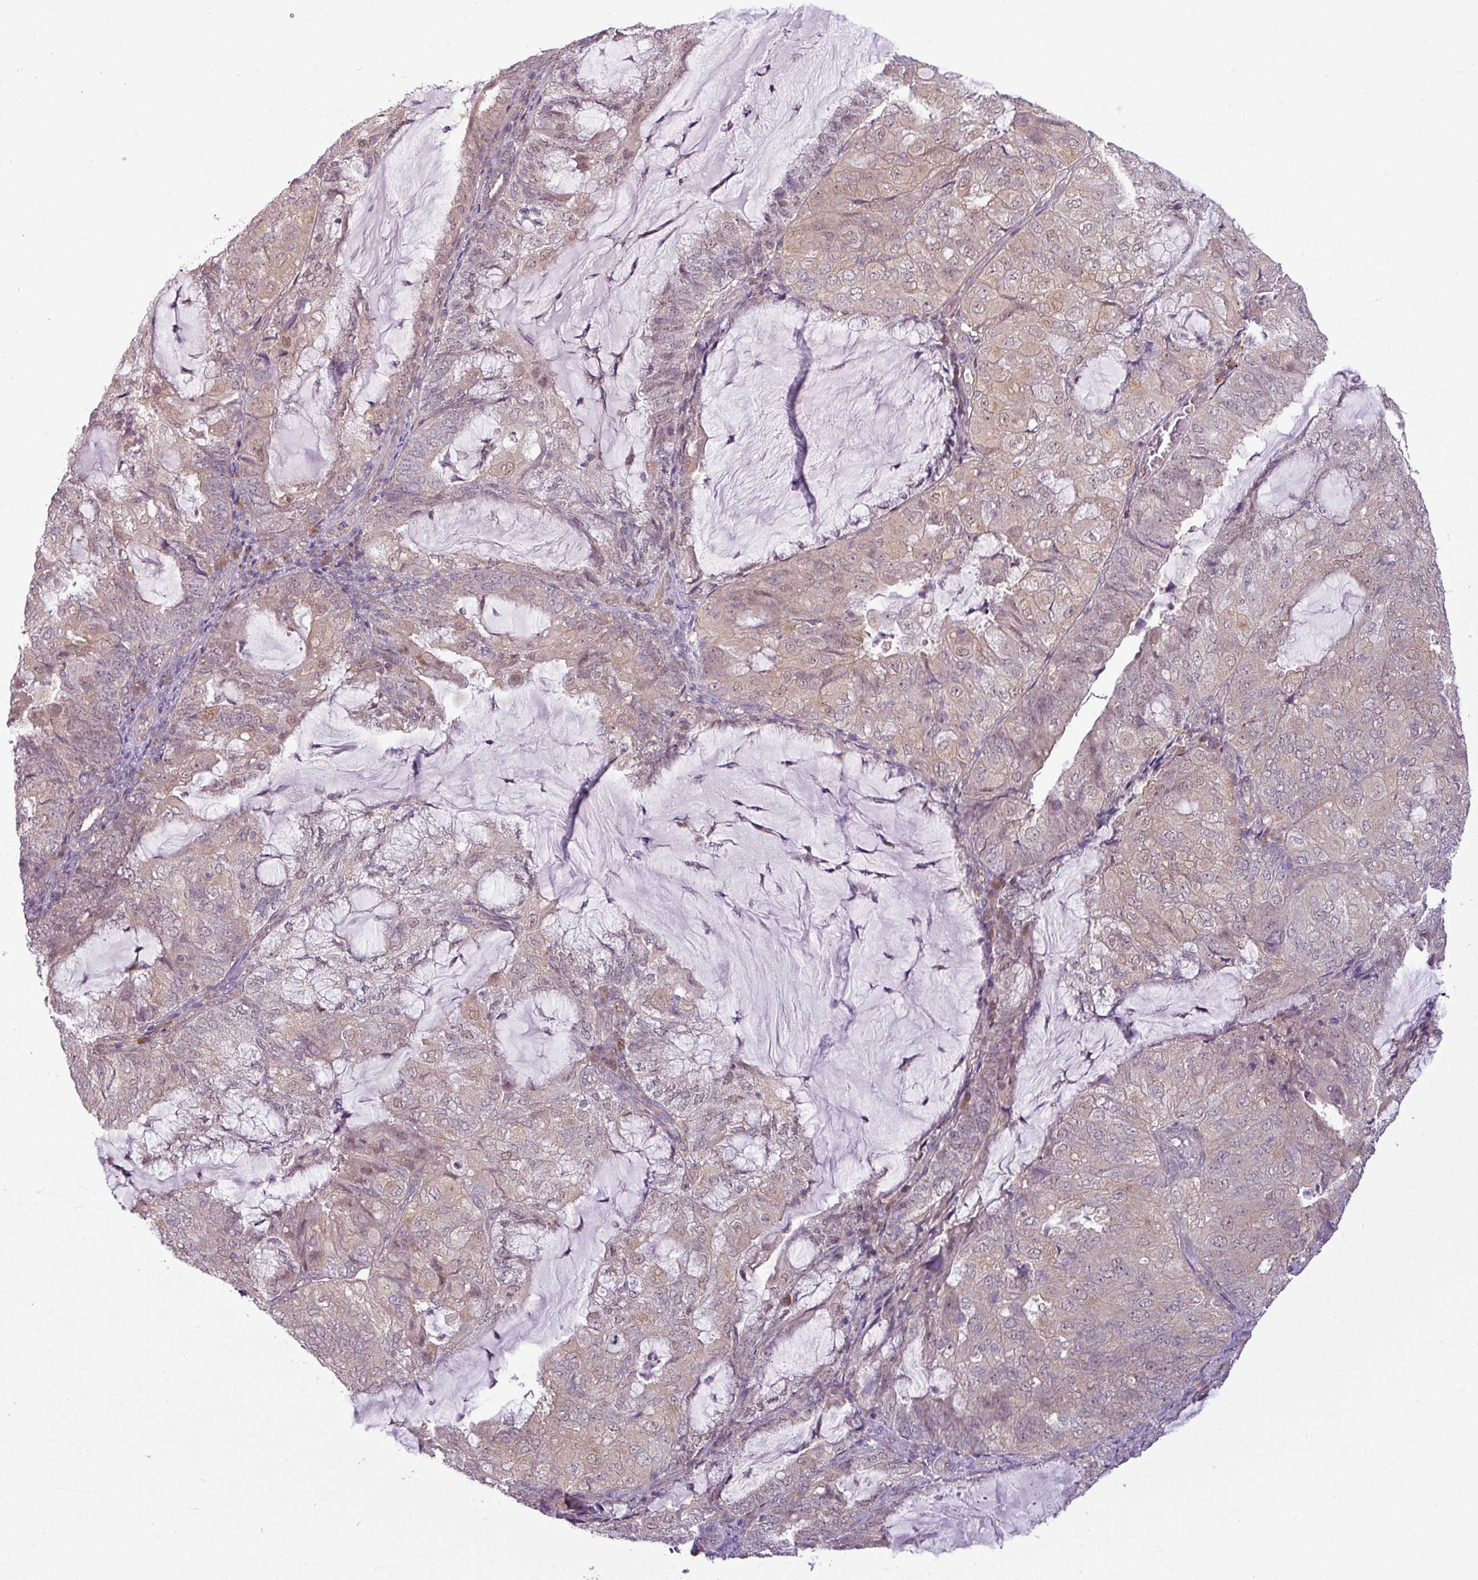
{"staining": {"intensity": "weak", "quantity": ">75%", "location": "cytoplasmic/membranous,nuclear"}, "tissue": "endometrial cancer", "cell_type": "Tumor cells", "image_type": "cancer", "snomed": [{"axis": "morphology", "description": "Adenocarcinoma, NOS"}, {"axis": "topography", "description": "Endometrium"}], "caption": "There is low levels of weak cytoplasmic/membranous and nuclear positivity in tumor cells of adenocarcinoma (endometrial), as demonstrated by immunohistochemical staining (brown color).", "gene": "CCDC144A", "patient": {"sex": "female", "age": 81}}